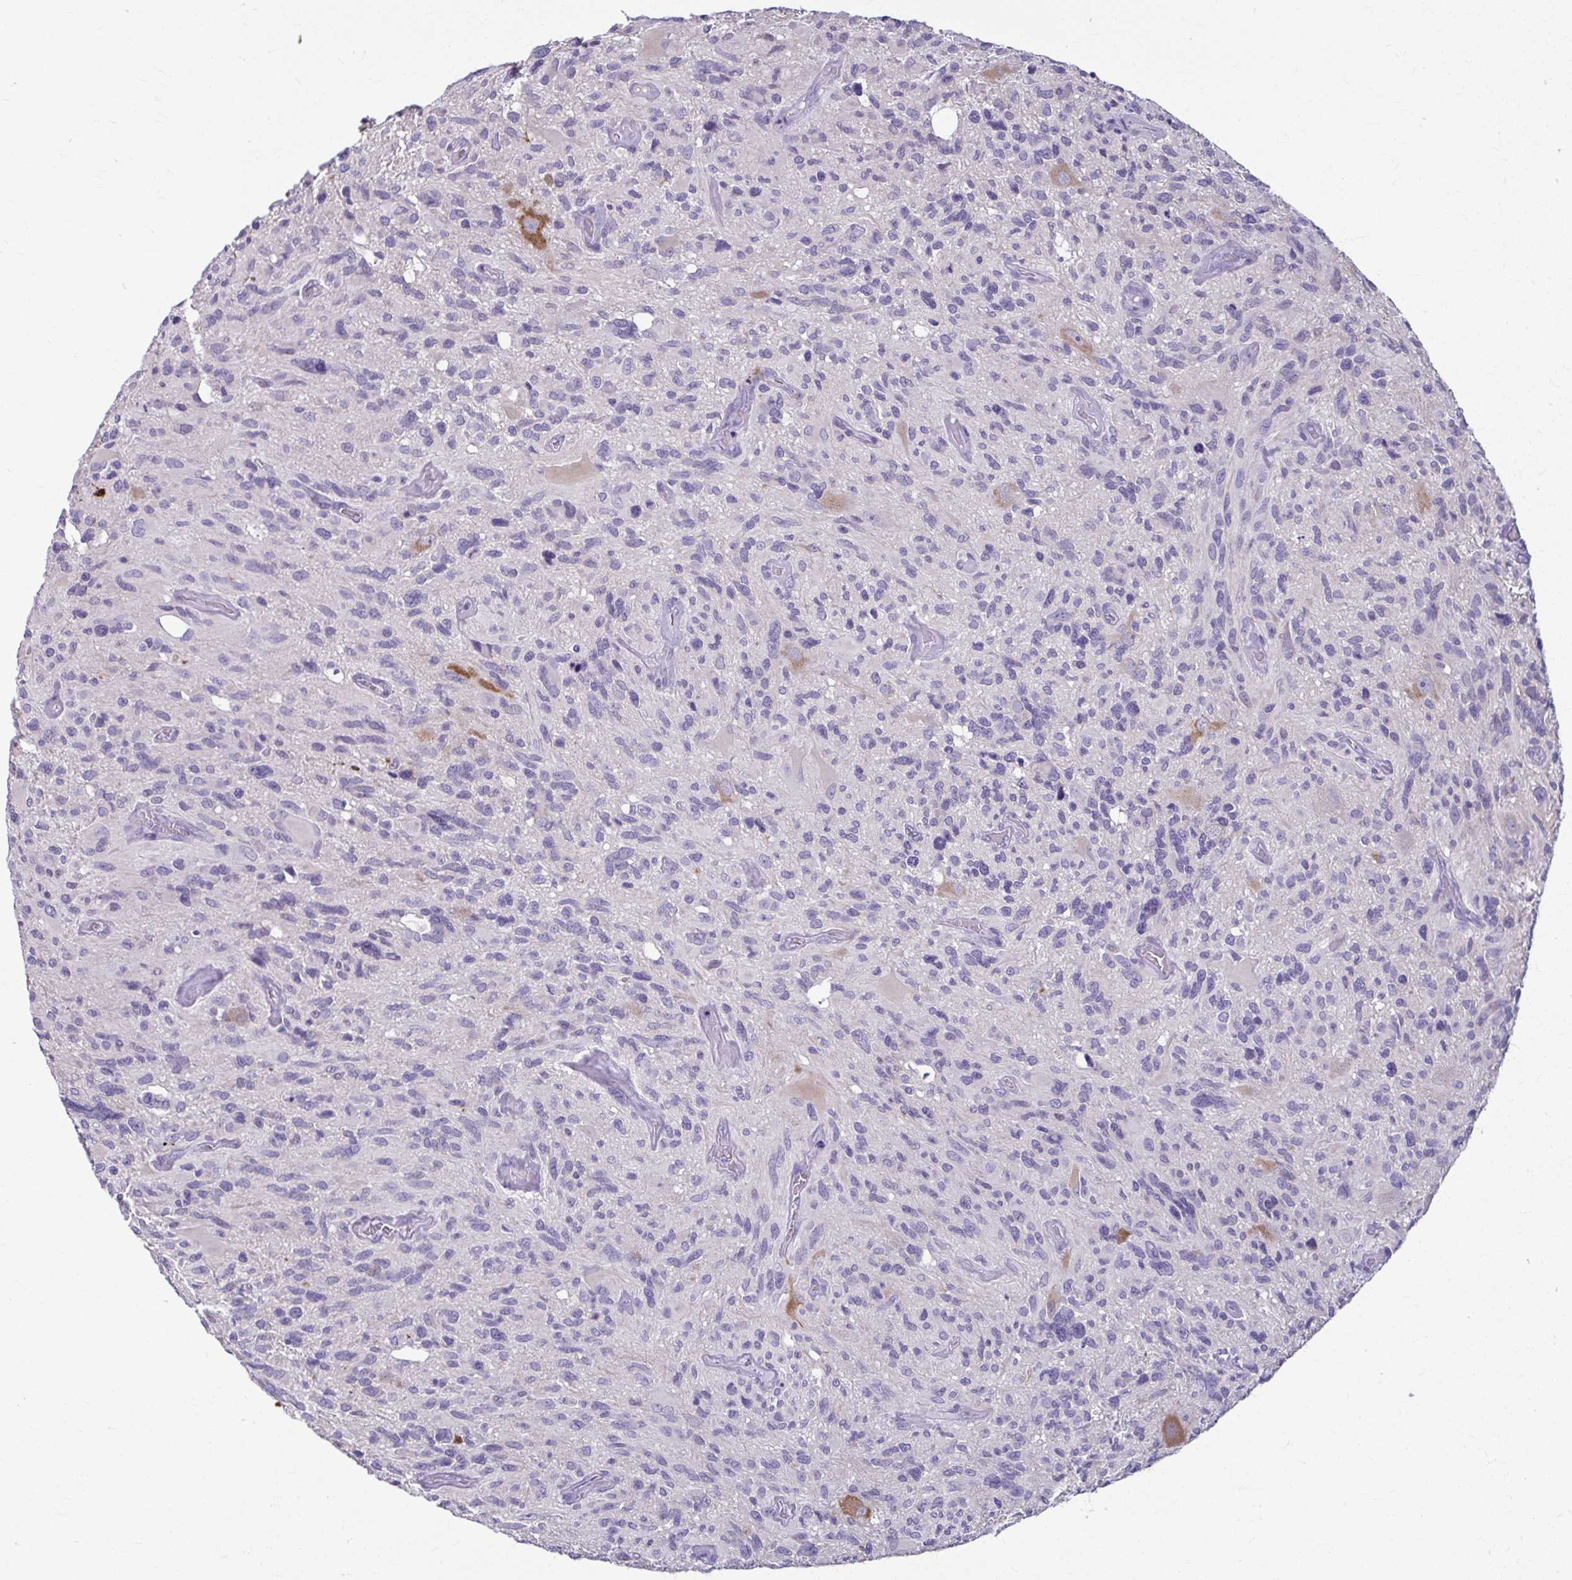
{"staining": {"intensity": "negative", "quantity": "none", "location": "none"}, "tissue": "glioma", "cell_type": "Tumor cells", "image_type": "cancer", "snomed": [{"axis": "morphology", "description": "Glioma, malignant, High grade"}, {"axis": "topography", "description": "Brain"}], "caption": "IHC histopathology image of neoplastic tissue: glioma stained with DAB demonstrates no significant protein positivity in tumor cells.", "gene": "SERPINI1", "patient": {"sex": "male", "age": 49}}